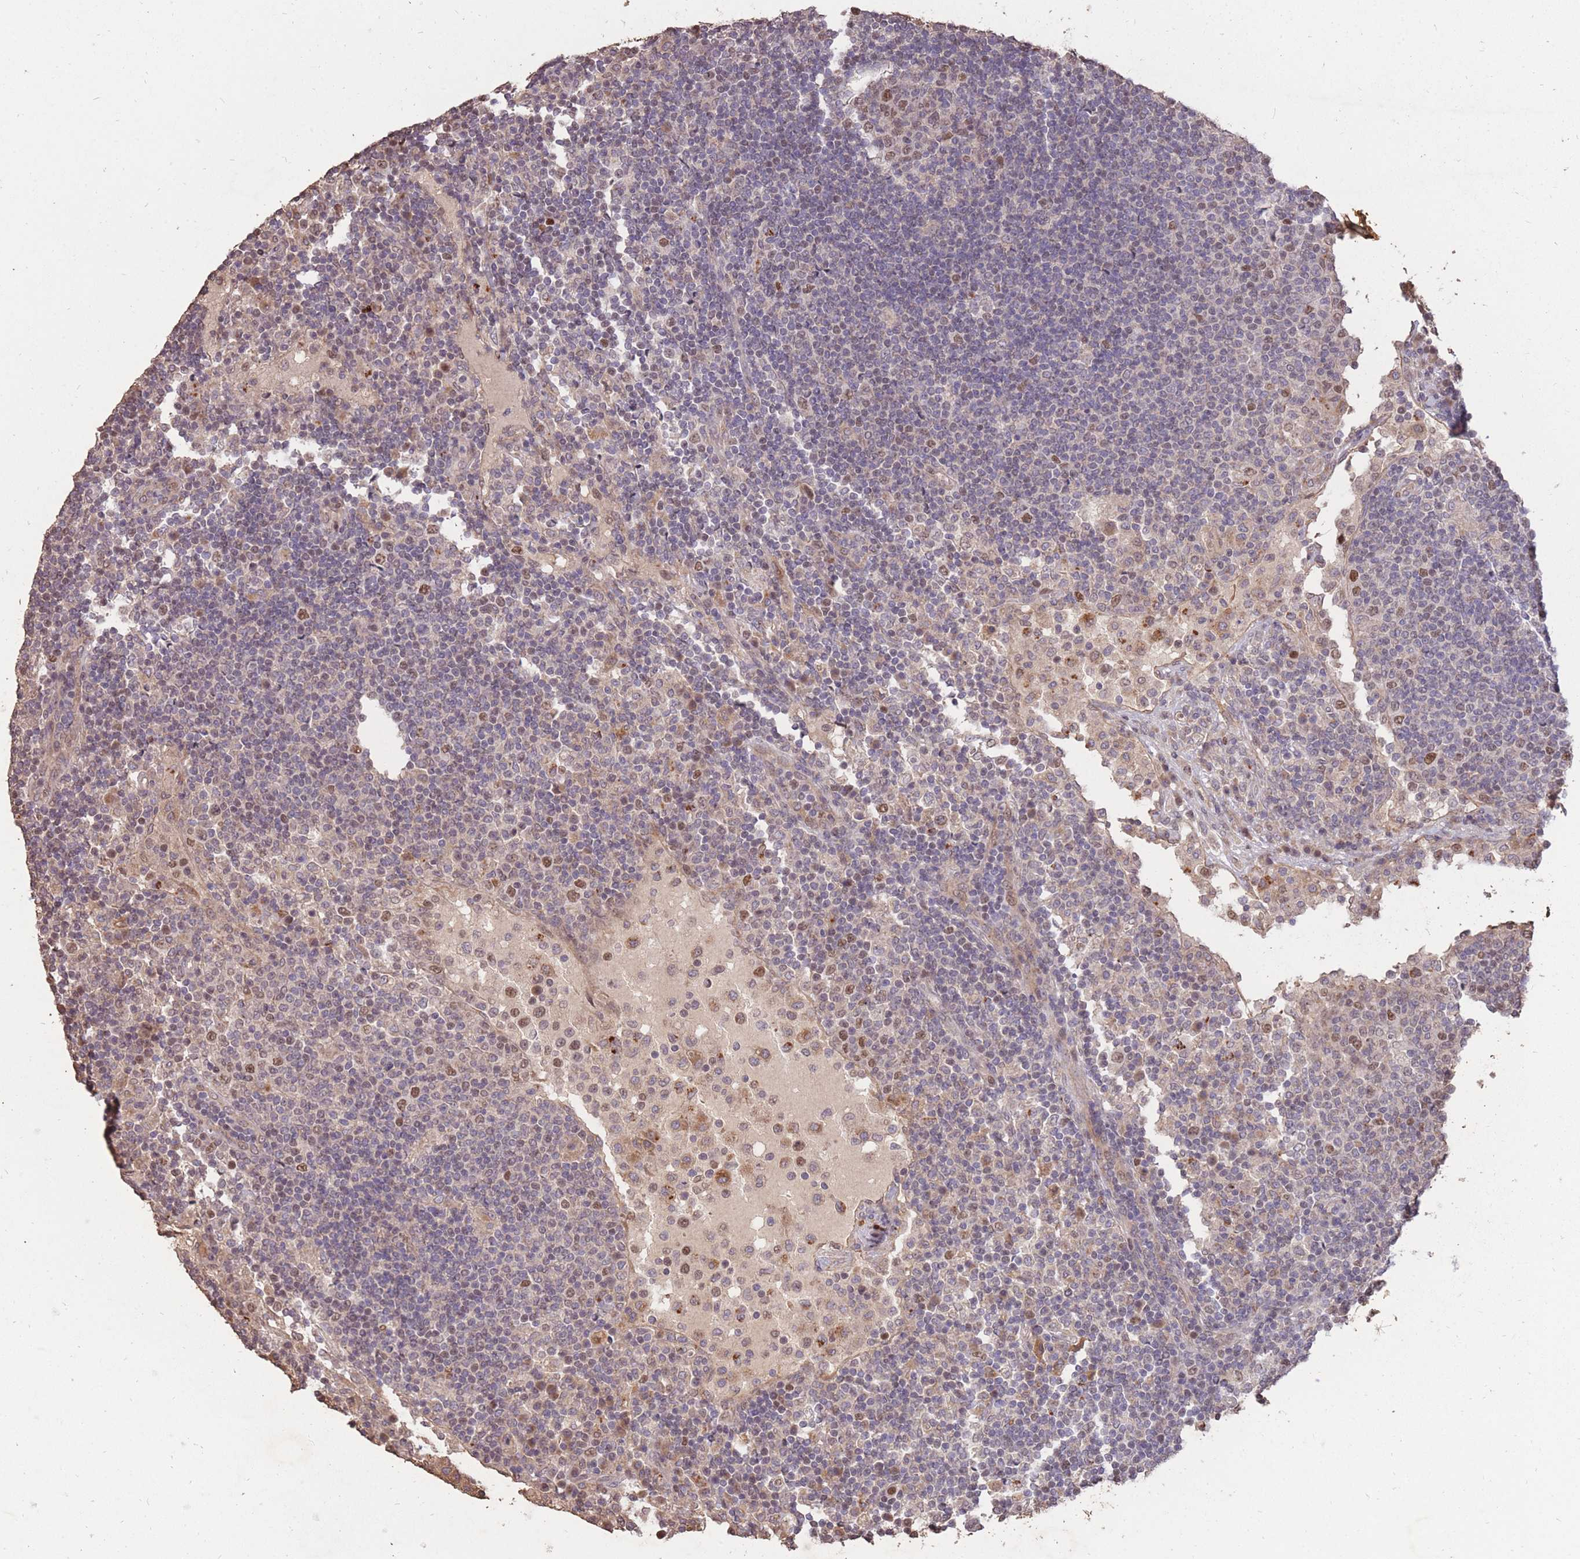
{"staining": {"intensity": "moderate", "quantity": "25%-75%", "location": "nuclear"}, "tissue": "lymph node", "cell_type": "Germinal center cells", "image_type": "normal", "snomed": [{"axis": "morphology", "description": "Normal tissue, NOS"}, {"axis": "topography", "description": "Lymph node"}], "caption": "A high-resolution micrograph shows immunohistochemistry (IHC) staining of unremarkable lymph node, which exhibits moderate nuclear staining in approximately 25%-75% of germinal center cells. The protein is stained brown, and the nuclei are stained in blue (DAB (3,3'-diaminobenzidine) IHC with brightfield microscopy, high magnification).", "gene": "RGS14", "patient": {"sex": "female", "age": 53}}